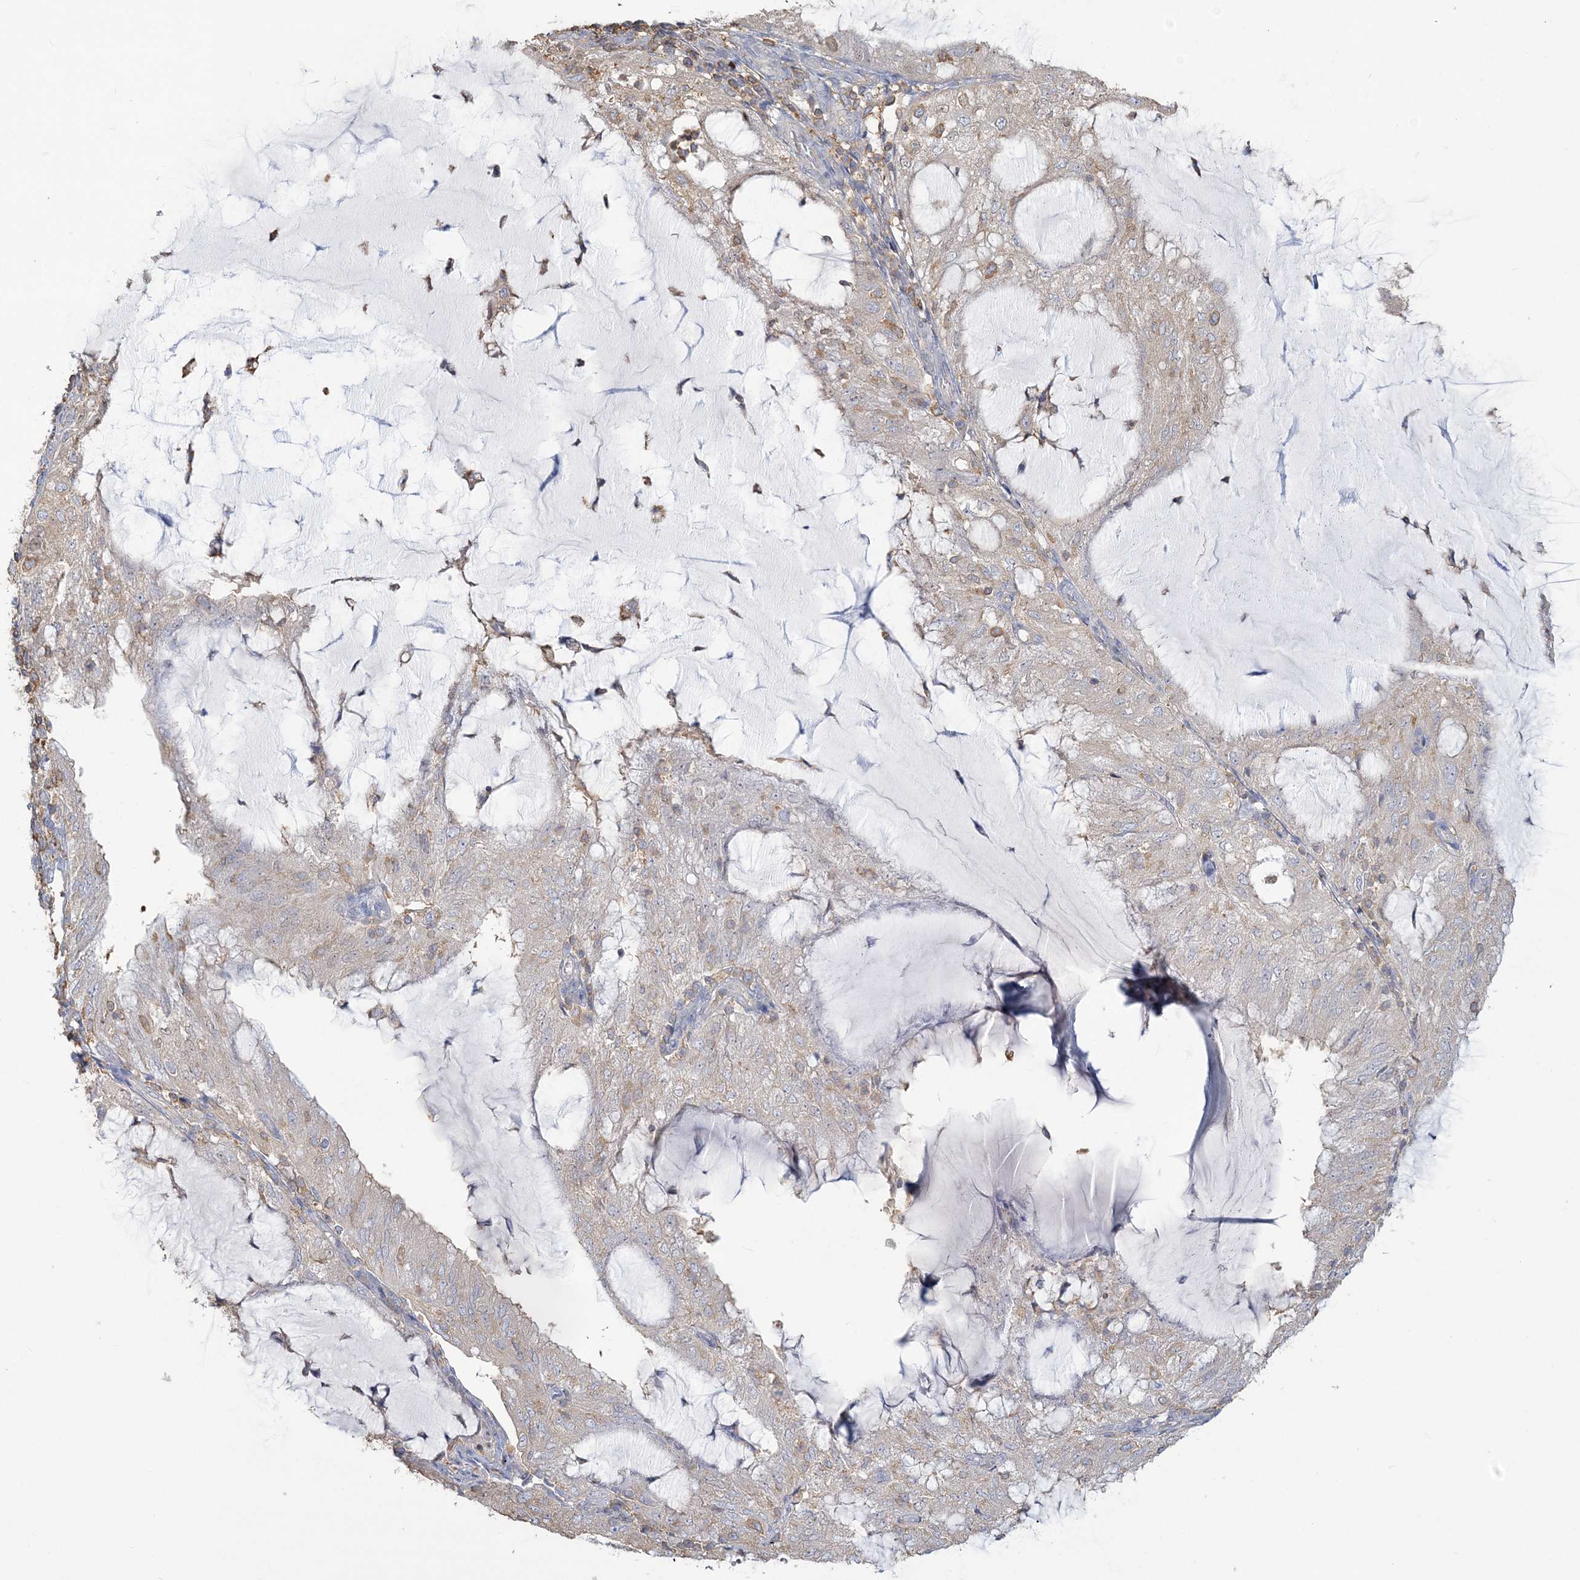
{"staining": {"intensity": "weak", "quantity": "<25%", "location": "cytoplasmic/membranous"}, "tissue": "endometrial cancer", "cell_type": "Tumor cells", "image_type": "cancer", "snomed": [{"axis": "morphology", "description": "Adenocarcinoma, NOS"}, {"axis": "topography", "description": "Endometrium"}], "caption": "Tumor cells are negative for brown protein staining in endometrial cancer (adenocarcinoma). The staining is performed using DAB brown chromogen with nuclei counter-stained in using hematoxylin.", "gene": "ANKS1A", "patient": {"sex": "female", "age": 81}}